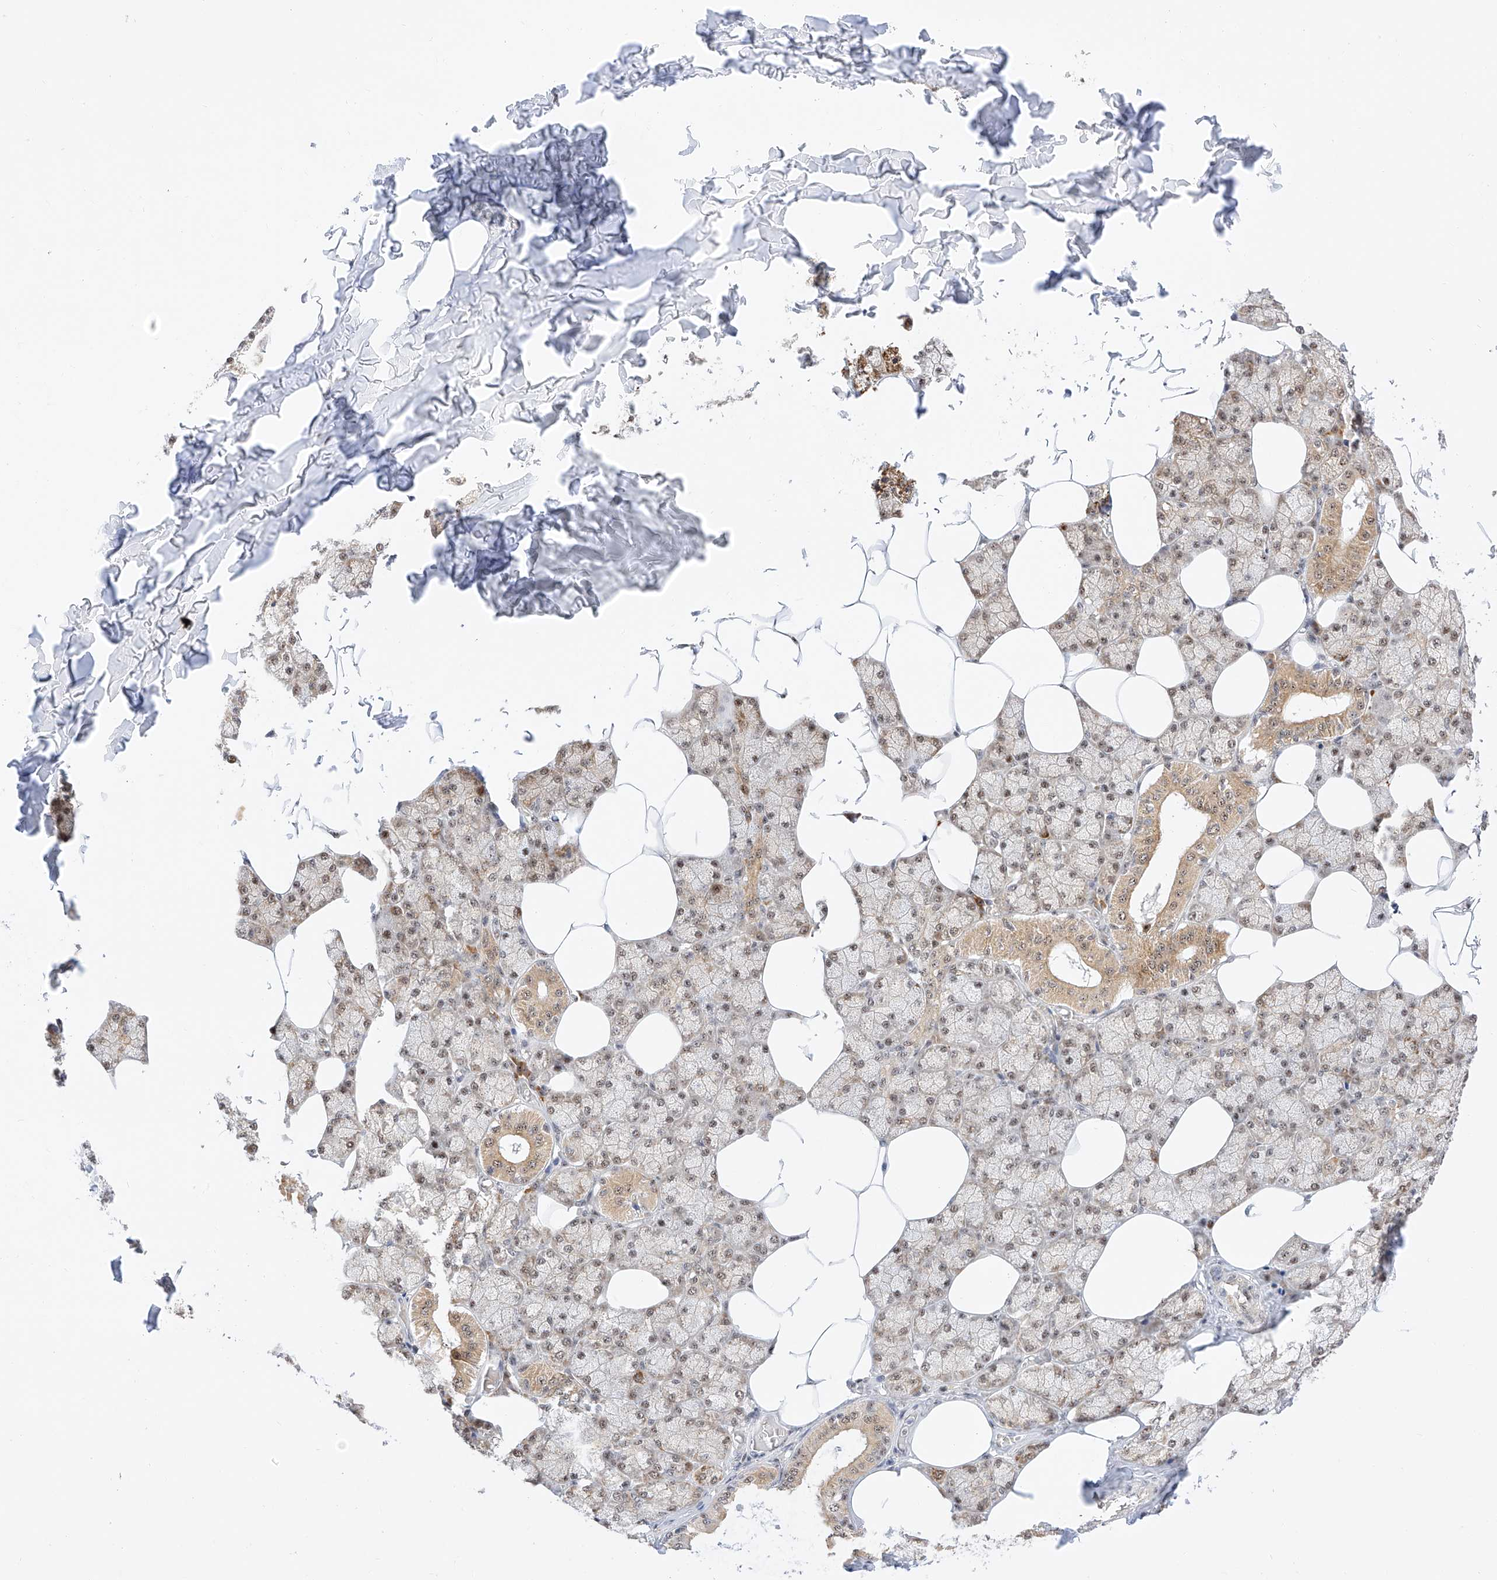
{"staining": {"intensity": "moderate", "quantity": ">75%", "location": "cytoplasmic/membranous,nuclear"}, "tissue": "salivary gland", "cell_type": "Glandular cells", "image_type": "normal", "snomed": [{"axis": "morphology", "description": "Normal tissue, NOS"}, {"axis": "topography", "description": "Salivary gland"}], "caption": "Salivary gland stained for a protein displays moderate cytoplasmic/membranous,nuclear positivity in glandular cells.", "gene": "ATXN7L2", "patient": {"sex": "male", "age": 62}}